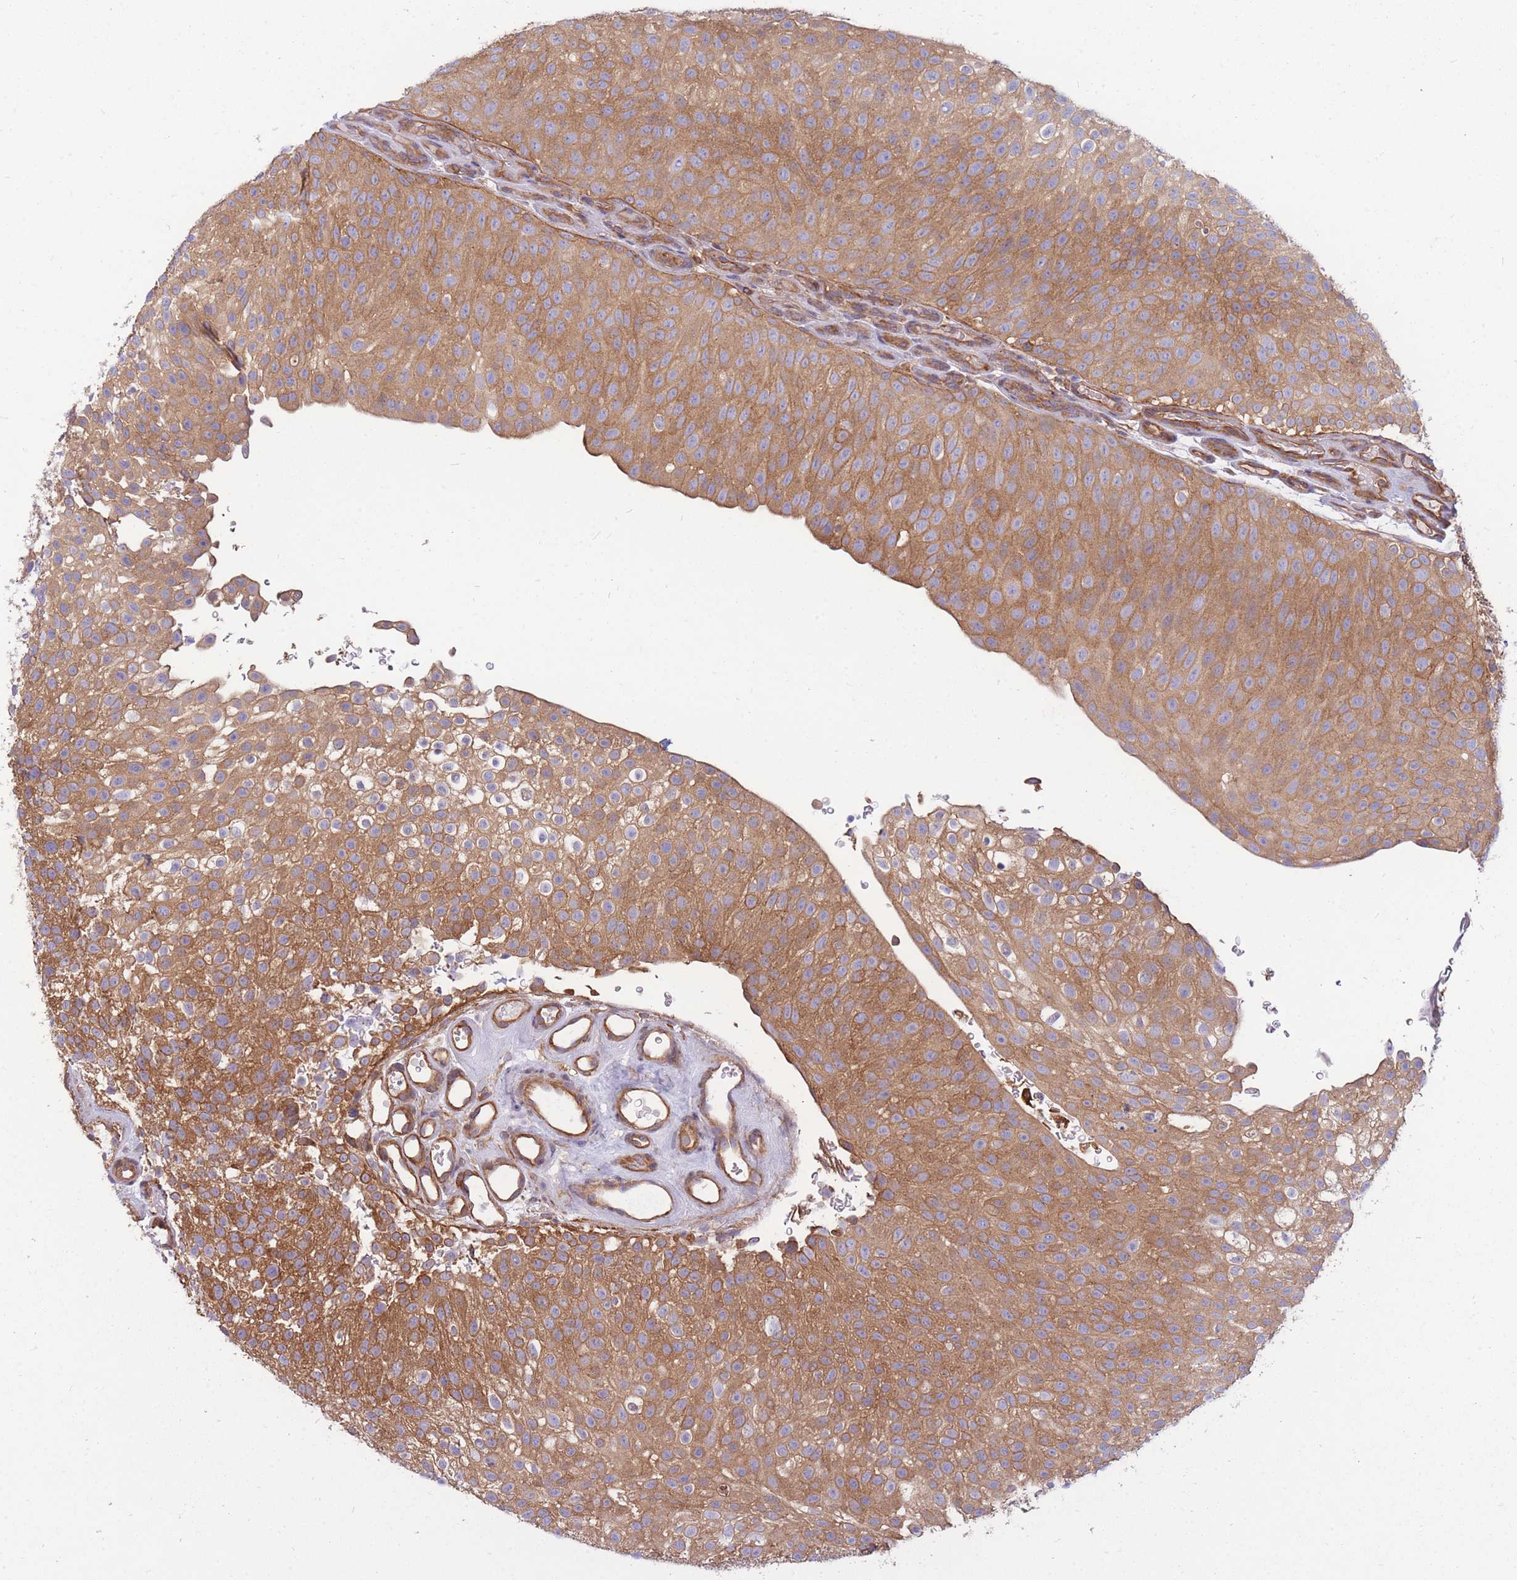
{"staining": {"intensity": "moderate", "quantity": ">75%", "location": "cytoplasmic/membranous"}, "tissue": "urothelial cancer", "cell_type": "Tumor cells", "image_type": "cancer", "snomed": [{"axis": "morphology", "description": "Urothelial carcinoma, Low grade"}, {"axis": "topography", "description": "Urinary bladder"}], "caption": "Protein analysis of urothelial cancer tissue exhibits moderate cytoplasmic/membranous positivity in about >75% of tumor cells. The staining was performed using DAB (3,3'-diaminobenzidine), with brown indicating positive protein expression. Nuclei are stained blue with hematoxylin.", "gene": "GGA1", "patient": {"sex": "male", "age": 78}}